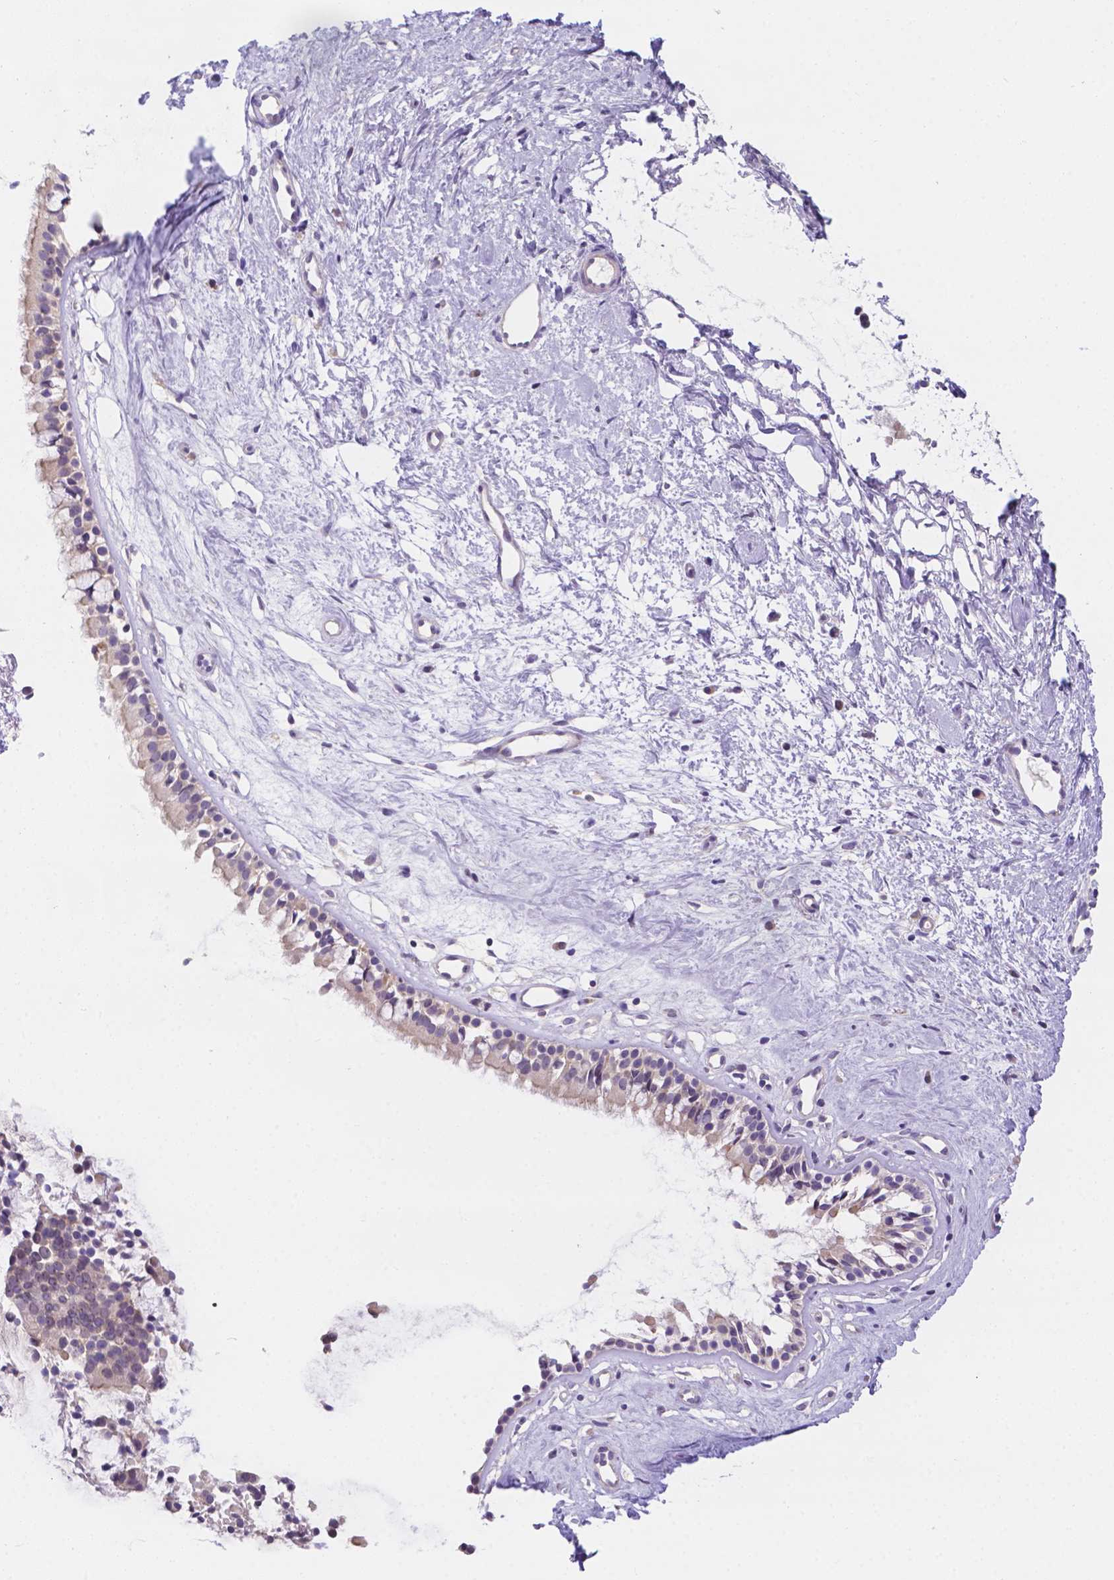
{"staining": {"intensity": "weak", "quantity": "<25%", "location": "cytoplasmic/membranous"}, "tissue": "nasopharynx", "cell_type": "Respiratory epithelial cells", "image_type": "normal", "snomed": [{"axis": "morphology", "description": "Normal tissue, NOS"}, {"axis": "topography", "description": "Nasopharynx"}], "caption": "Nasopharynx stained for a protein using IHC displays no staining respiratory epithelial cells.", "gene": "CD96", "patient": {"sex": "female", "age": 52}}